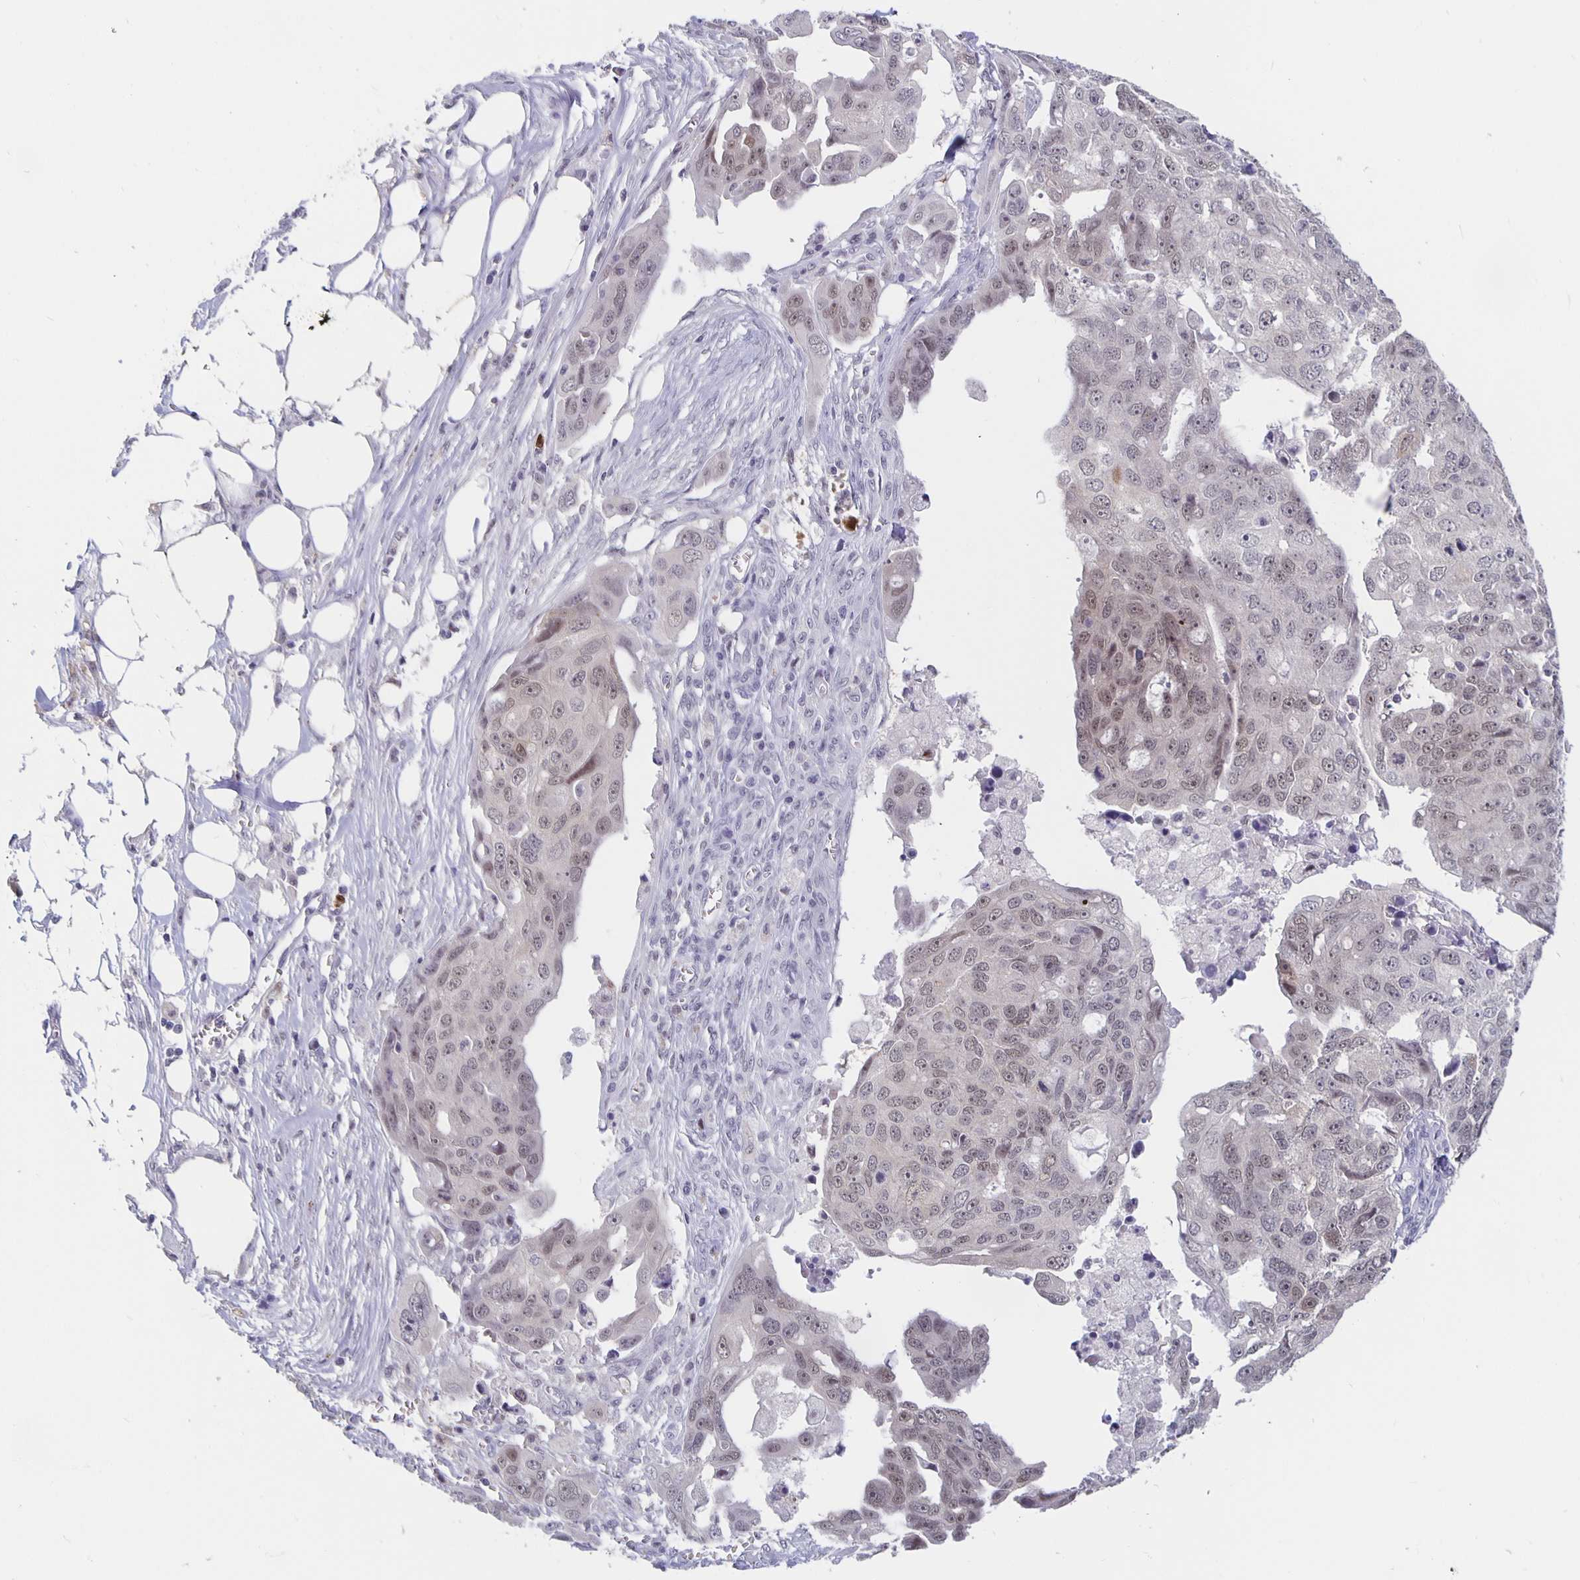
{"staining": {"intensity": "weak", "quantity": ">75%", "location": "nuclear"}, "tissue": "ovarian cancer", "cell_type": "Tumor cells", "image_type": "cancer", "snomed": [{"axis": "morphology", "description": "Carcinoma, endometroid"}, {"axis": "topography", "description": "Ovary"}], "caption": "DAB immunohistochemical staining of human ovarian endometroid carcinoma demonstrates weak nuclear protein staining in about >75% of tumor cells.", "gene": "ZNF691", "patient": {"sex": "female", "age": 70}}